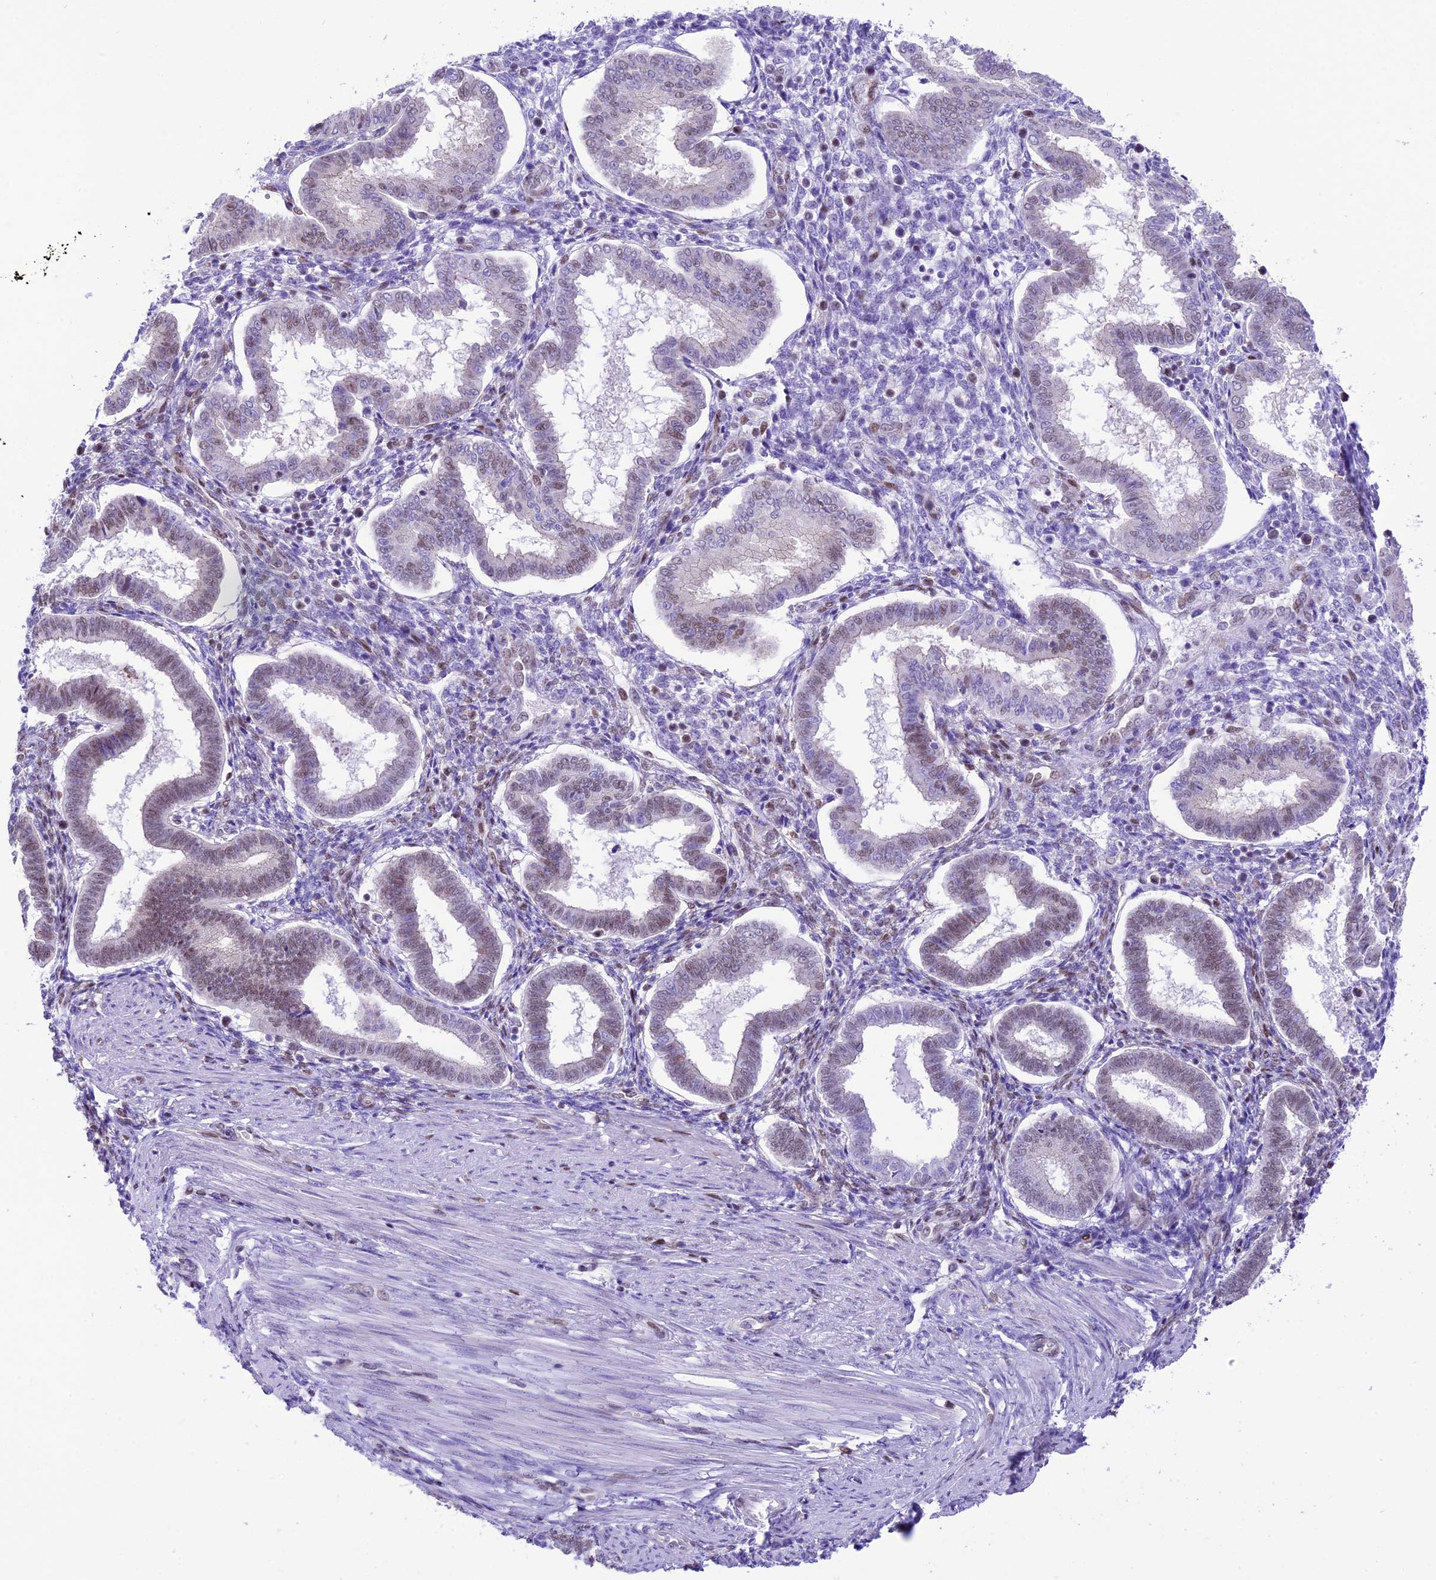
{"staining": {"intensity": "moderate", "quantity": "<25%", "location": "nuclear"}, "tissue": "endometrium", "cell_type": "Cells in endometrial stroma", "image_type": "normal", "snomed": [{"axis": "morphology", "description": "Normal tissue, NOS"}, {"axis": "topography", "description": "Endometrium"}], "caption": "Moderate nuclear positivity is identified in approximately <25% of cells in endometrial stroma in unremarkable endometrium. (IHC, brightfield microscopy, high magnification).", "gene": "RPS6KB1", "patient": {"sex": "female", "age": 24}}